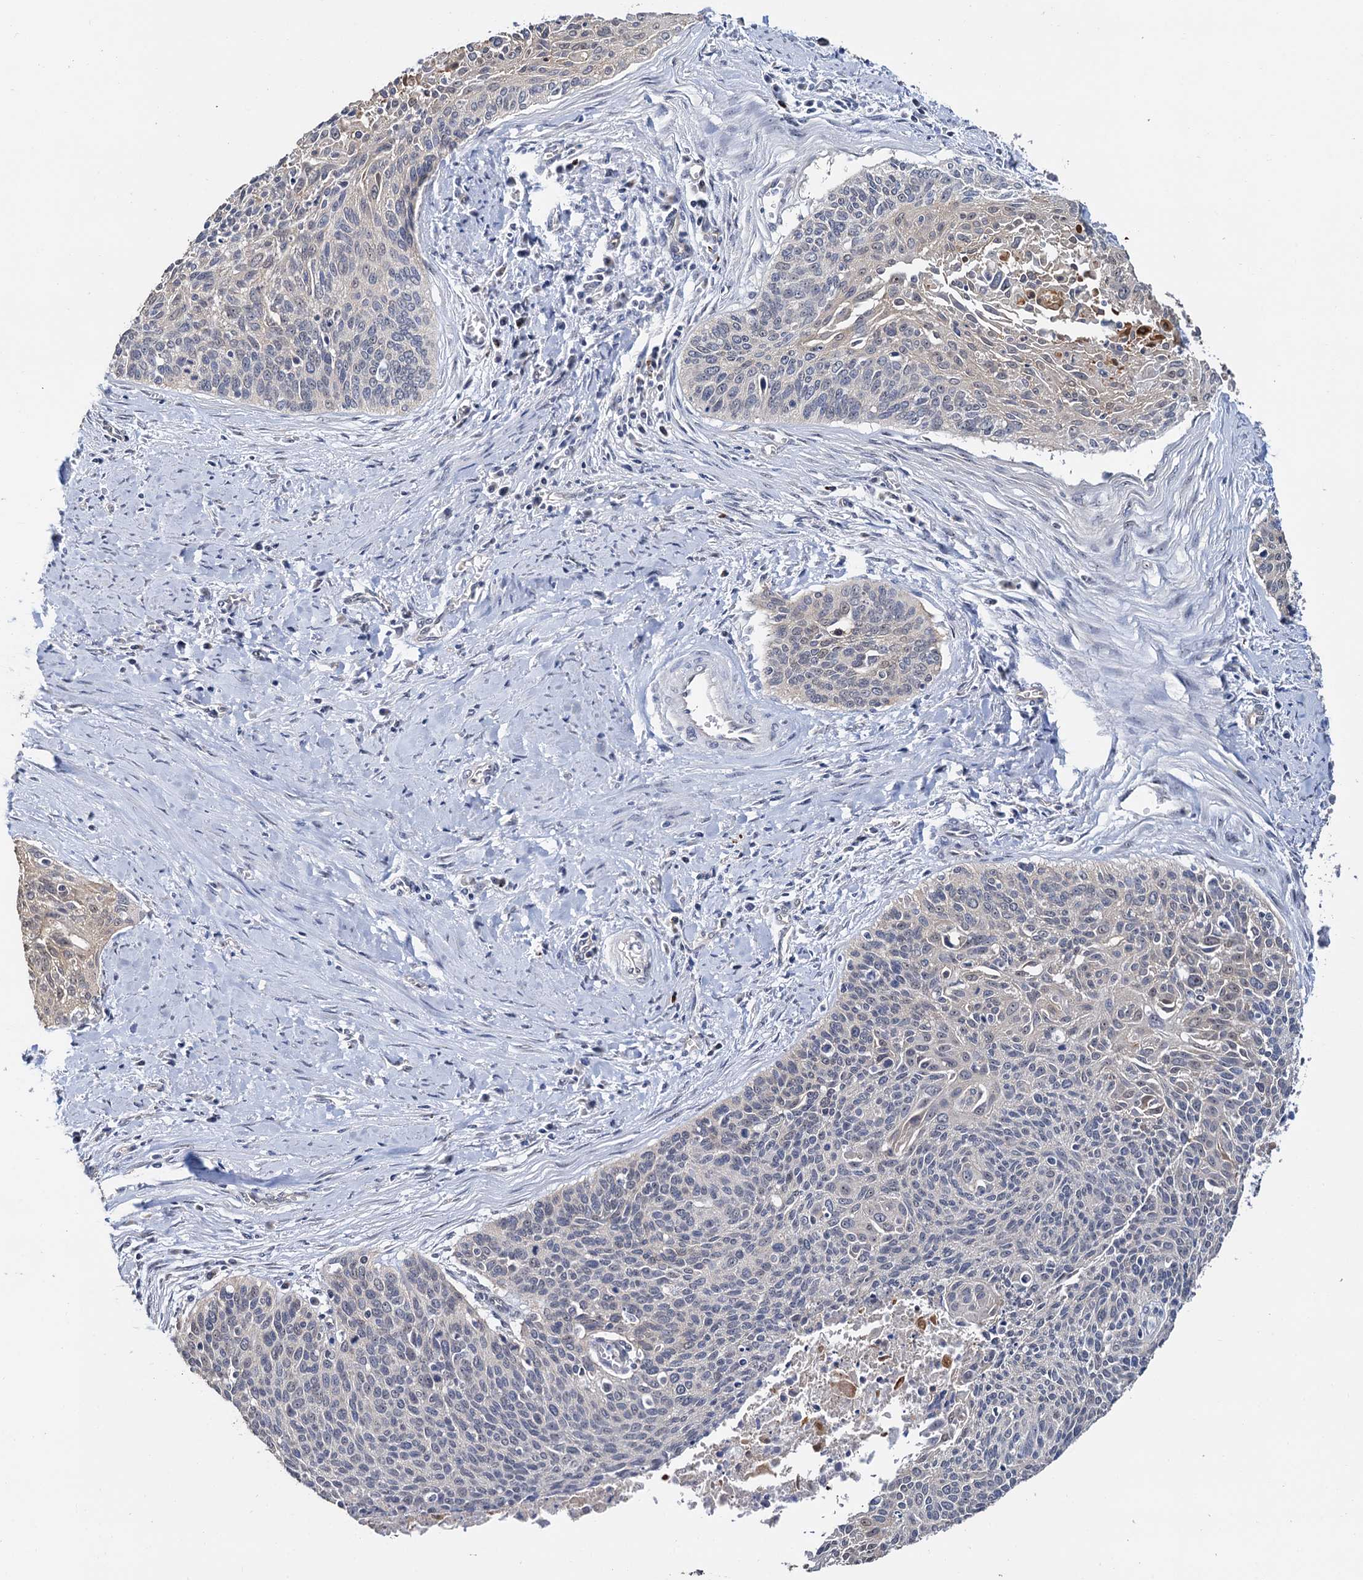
{"staining": {"intensity": "negative", "quantity": "none", "location": "none"}, "tissue": "cervical cancer", "cell_type": "Tumor cells", "image_type": "cancer", "snomed": [{"axis": "morphology", "description": "Squamous cell carcinoma, NOS"}, {"axis": "topography", "description": "Cervix"}], "caption": "Micrograph shows no protein staining in tumor cells of cervical cancer tissue. The staining is performed using DAB (3,3'-diaminobenzidine) brown chromogen with nuclei counter-stained in using hematoxylin.", "gene": "C2CD3", "patient": {"sex": "female", "age": 55}}